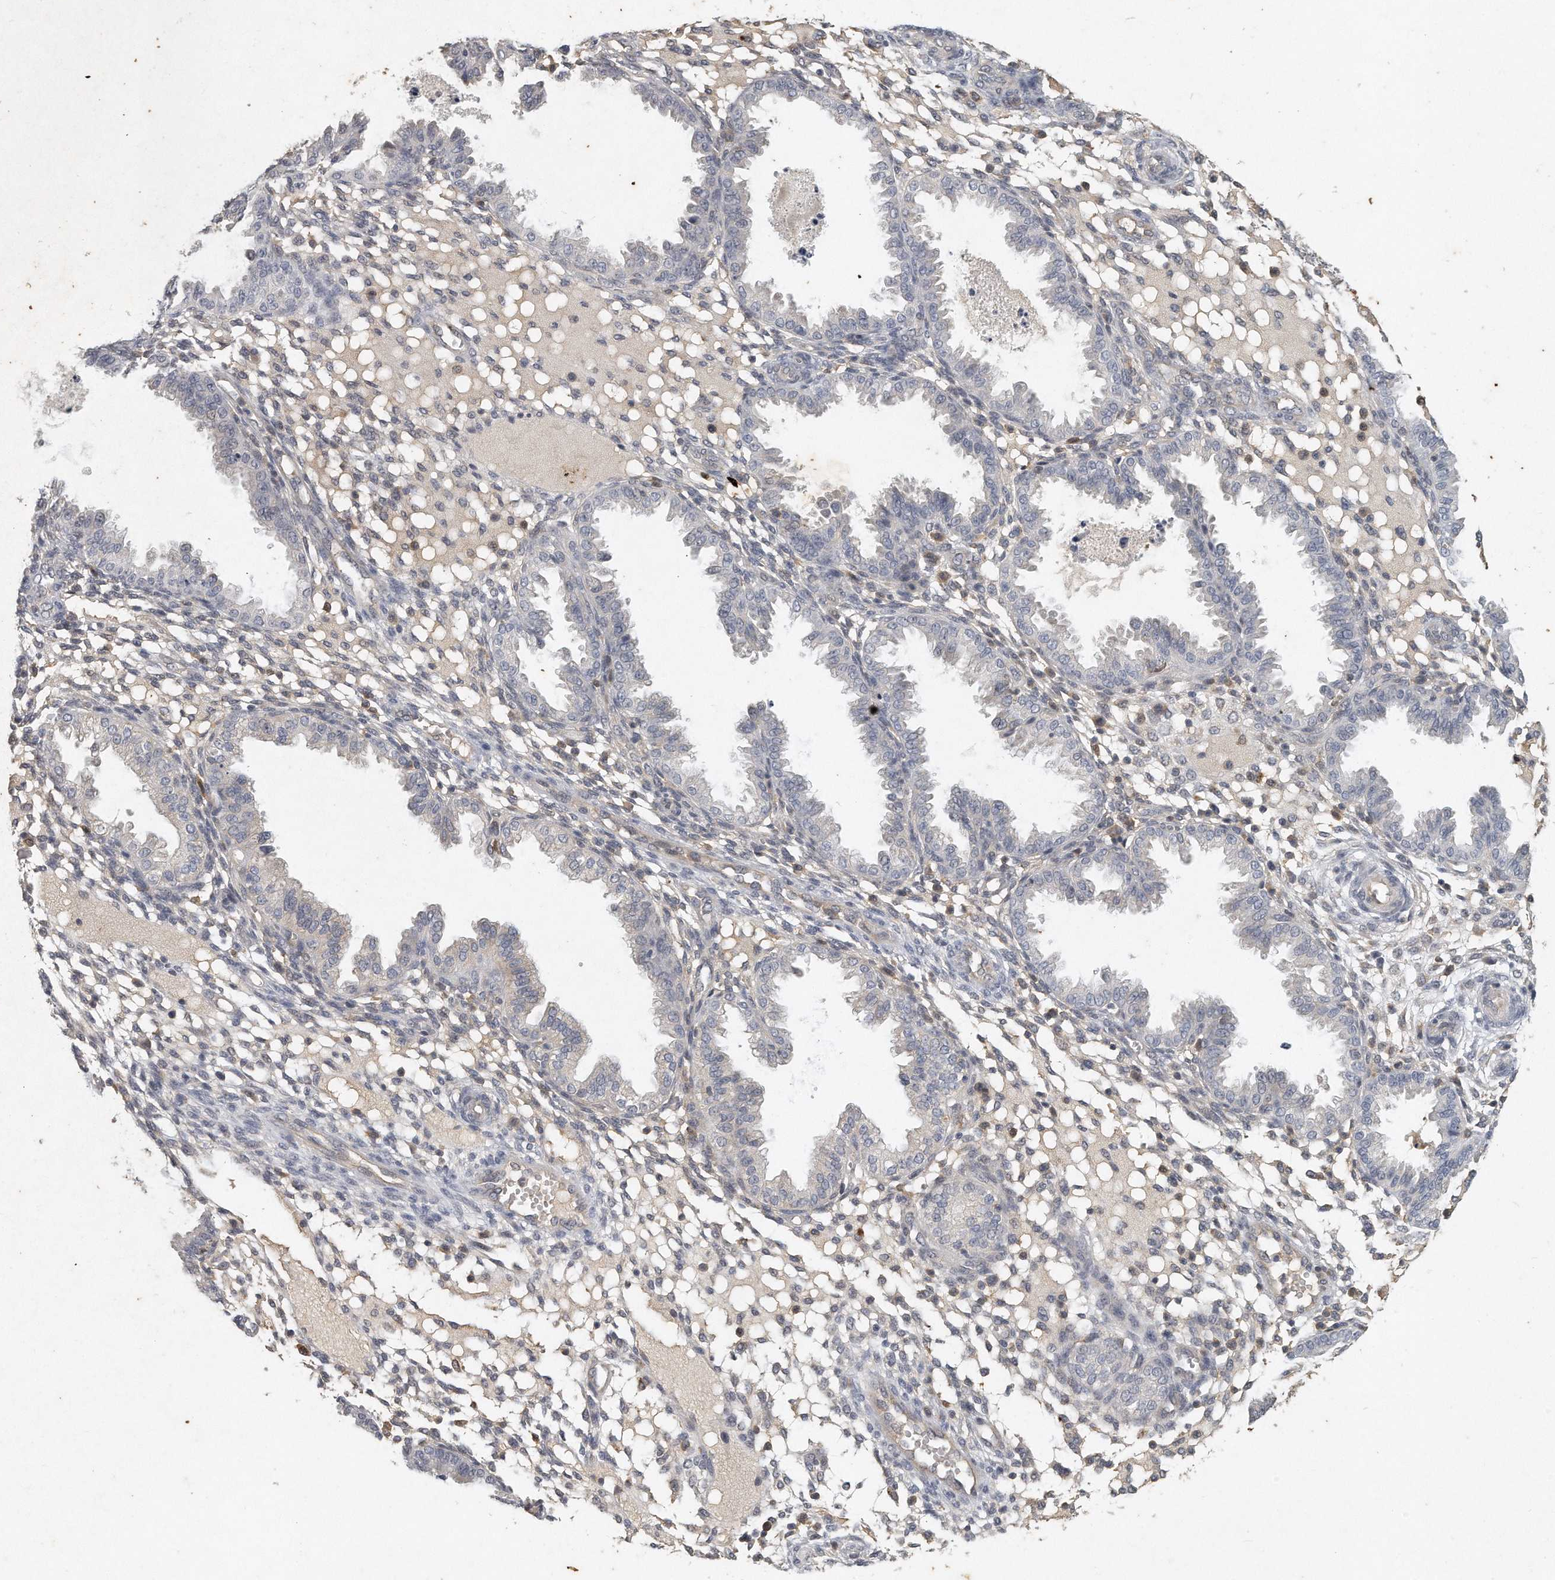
{"staining": {"intensity": "negative", "quantity": "none", "location": "none"}, "tissue": "endometrium", "cell_type": "Cells in endometrial stroma", "image_type": "normal", "snomed": [{"axis": "morphology", "description": "Normal tissue, NOS"}, {"axis": "topography", "description": "Endometrium"}], "caption": "Protein analysis of unremarkable endometrium exhibits no significant expression in cells in endometrial stroma. Nuclei are stained in blue.", "gene": "CAMK1", "patient": {"sex": "female", "age": 33}}